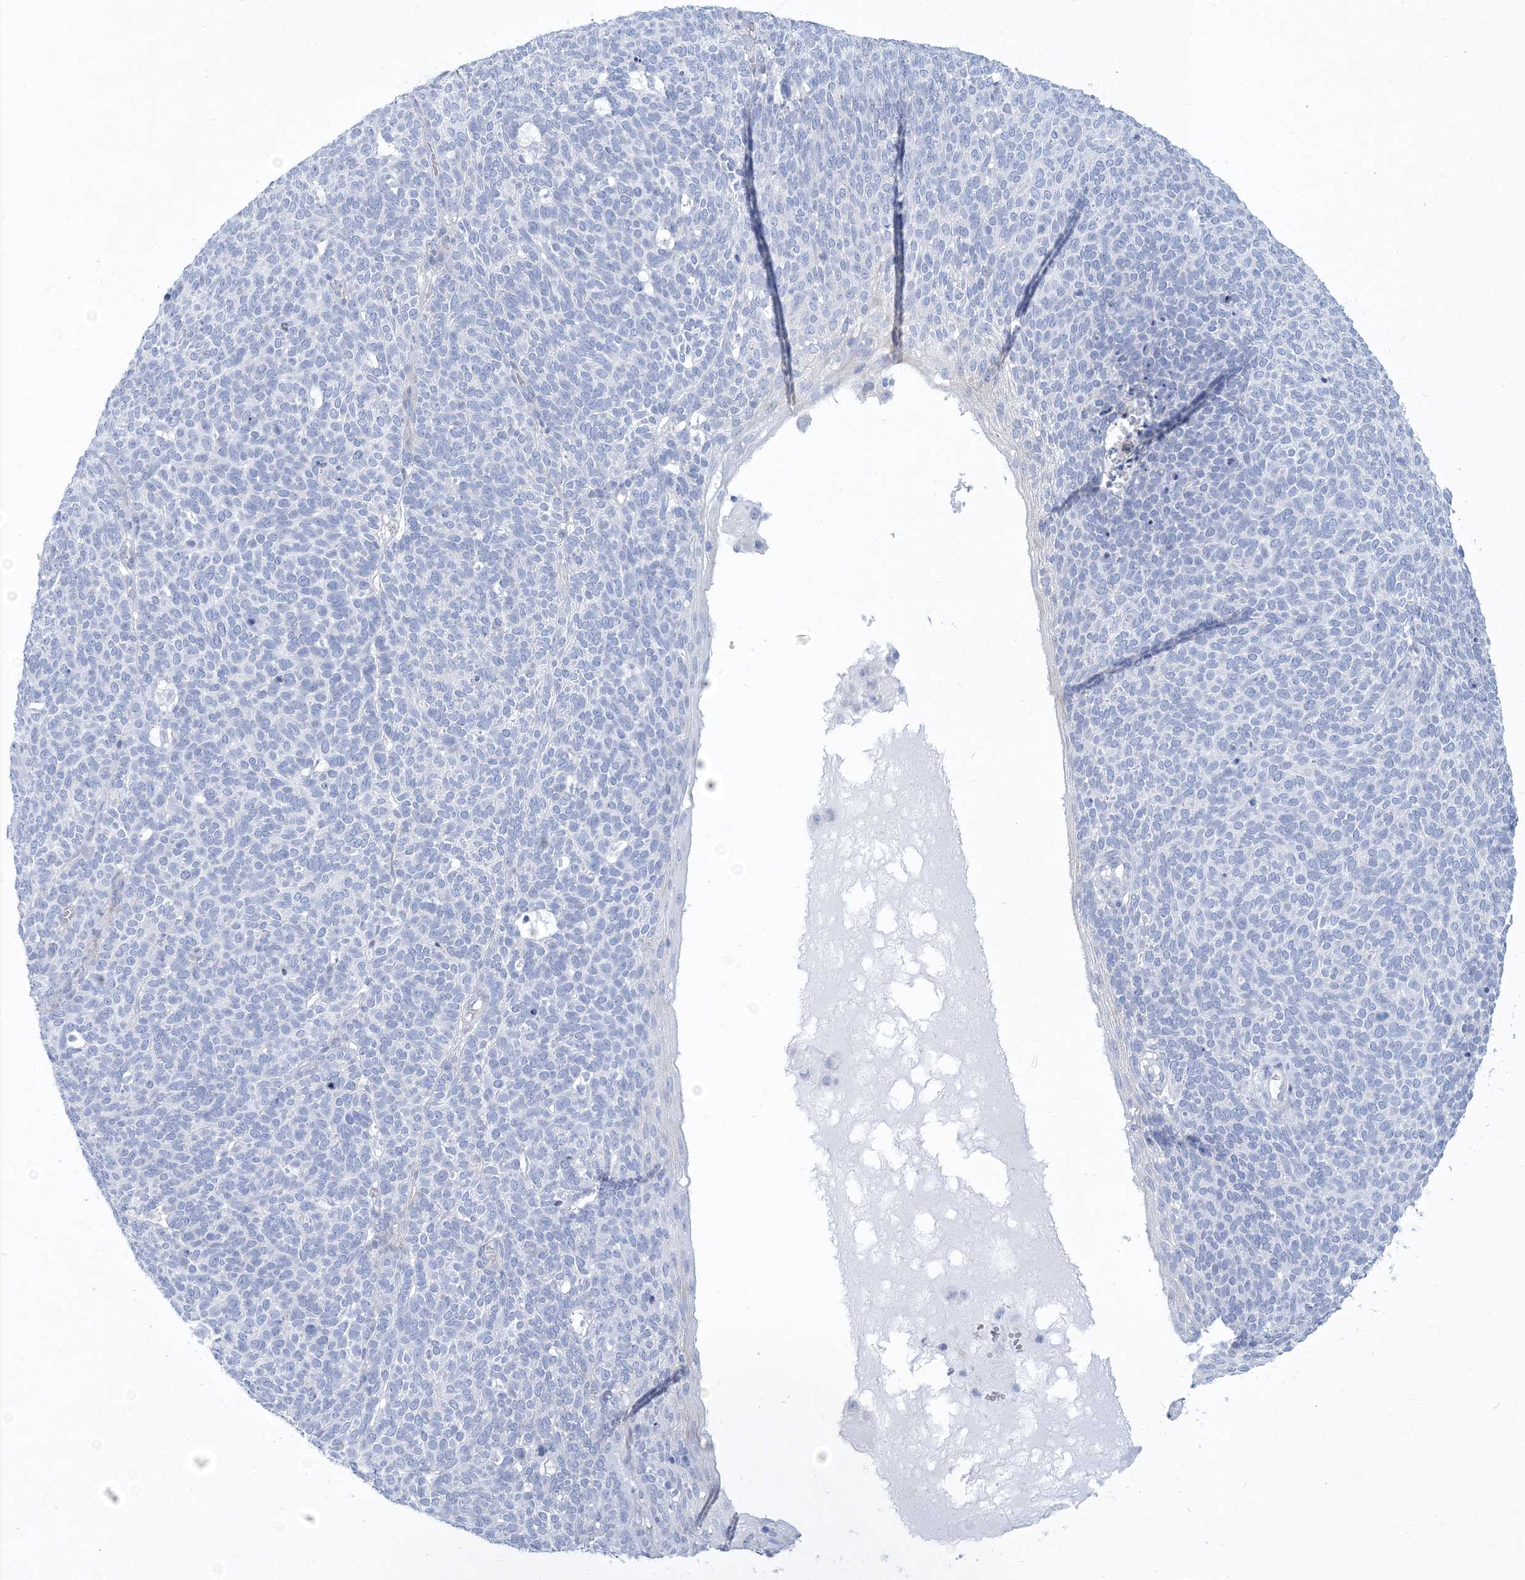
{"staining": {"intensity": "negative", "quantity": "none", "location": "none"}, "tissue": "skin cancer", "cell_type": "Tumor cells", "image_type": "cancer", "snomed": [{"axis": "morphology", "description": "Squamous cell carcinoma, NOS"}, {"axis": "topography", "description": "Skin"}], "caption": "This is an immunohistochemistry (IHC) histopathology image of human skin squamous cell carcinoma. There is no positivity in tumor cells.", "gene": "MOXD1", "patient": {"sex": "female", "age": 90}}